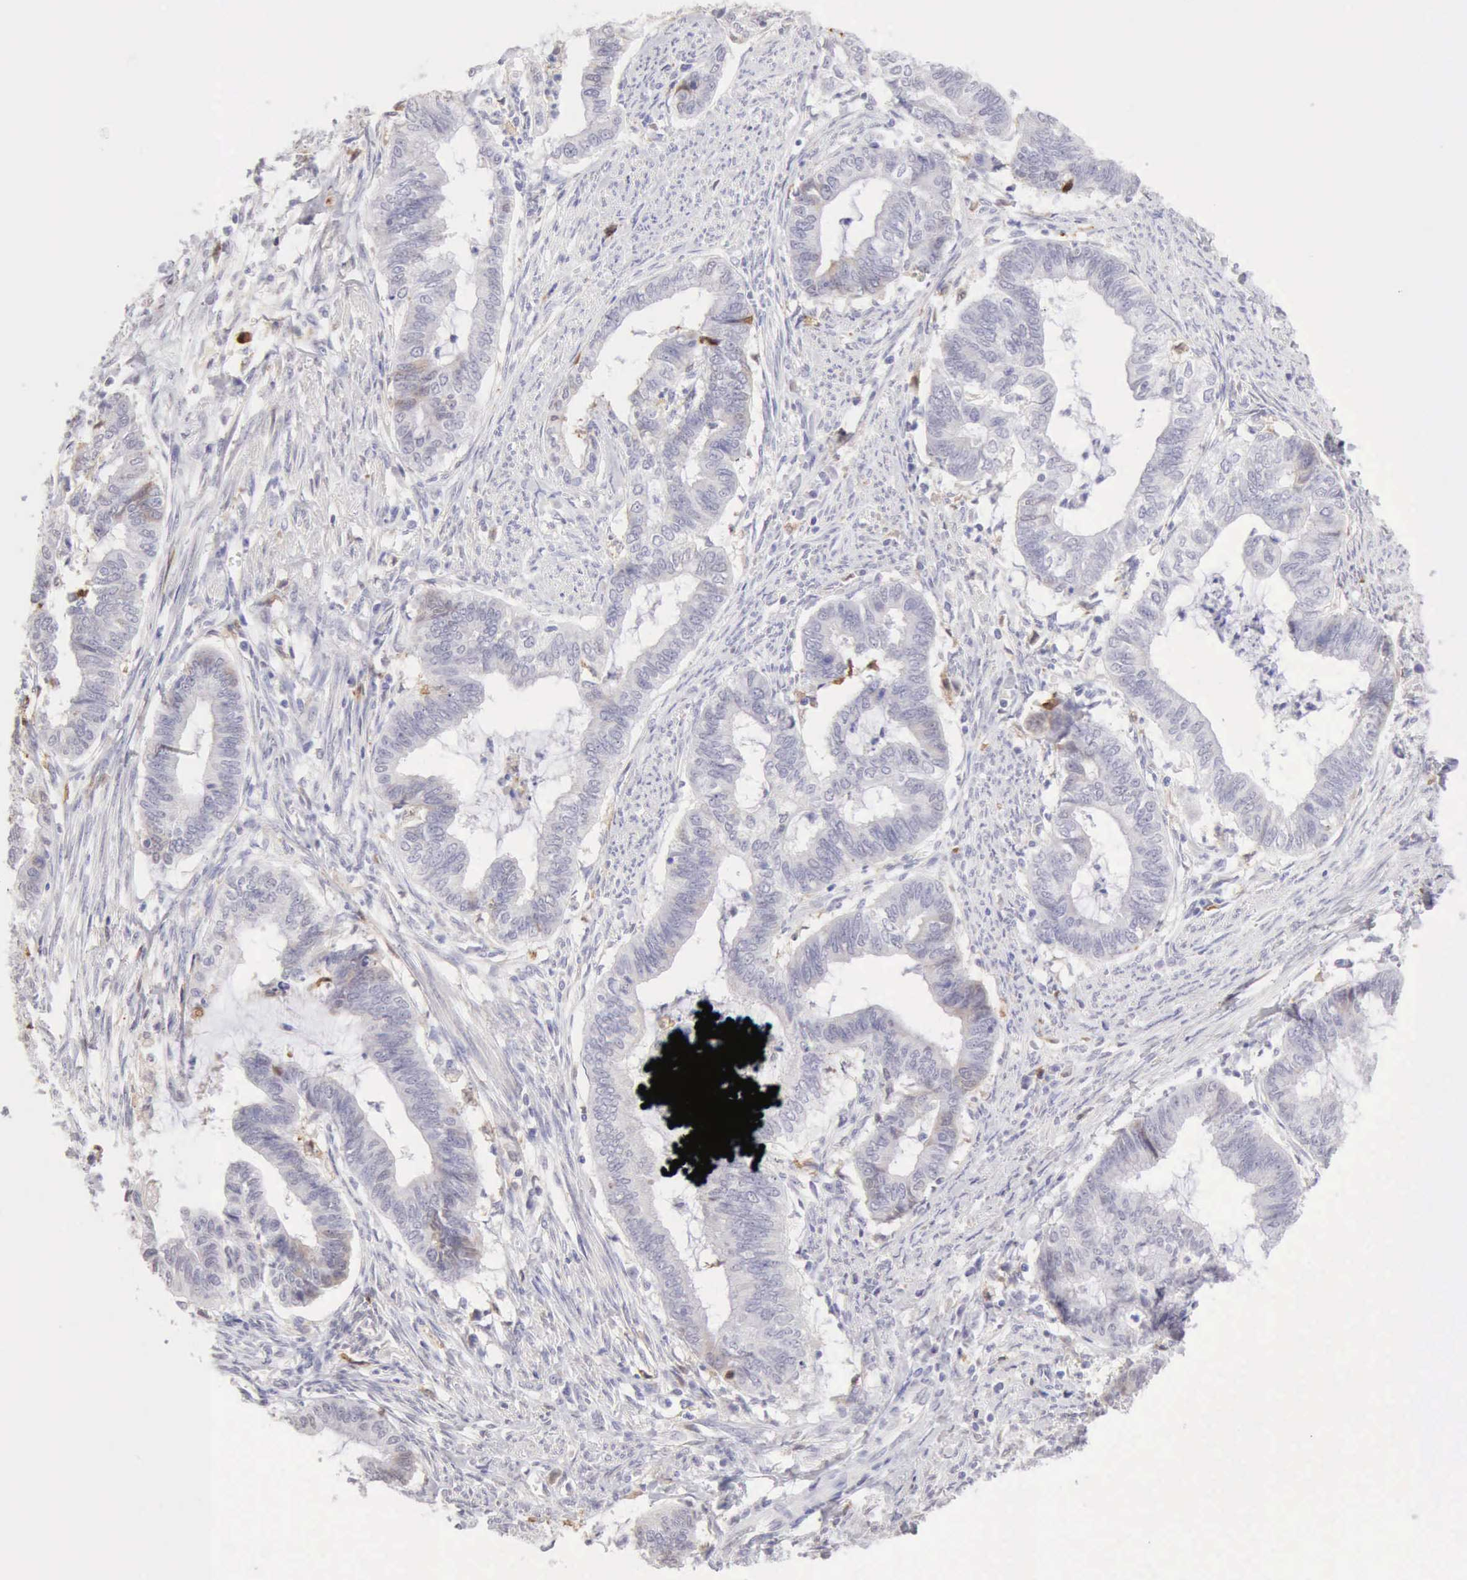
{"staining": {"intensity": "negative", "quantity": "none", "location": "none"}, "tissue": "endometrial cancer", "cell_type": "Tumor cells", "image_type": "cancer", "snomed": [{"axis": "morphology", "description": "Necrosis, NOS"}, {"axis": "morphology", "description": "Adenocarcinoma, NOS"}, {"axis": "topography", "description": "Endometrium"}], "caption": "Micrograph shows no protein staining in tumor cells of endometrial cancer (adenocarcinoma) tissue. (IHC, brightfield microscopy, high magnification).", "gene": "RNASE1", "patient": {"sex": "female", "age": 79}}